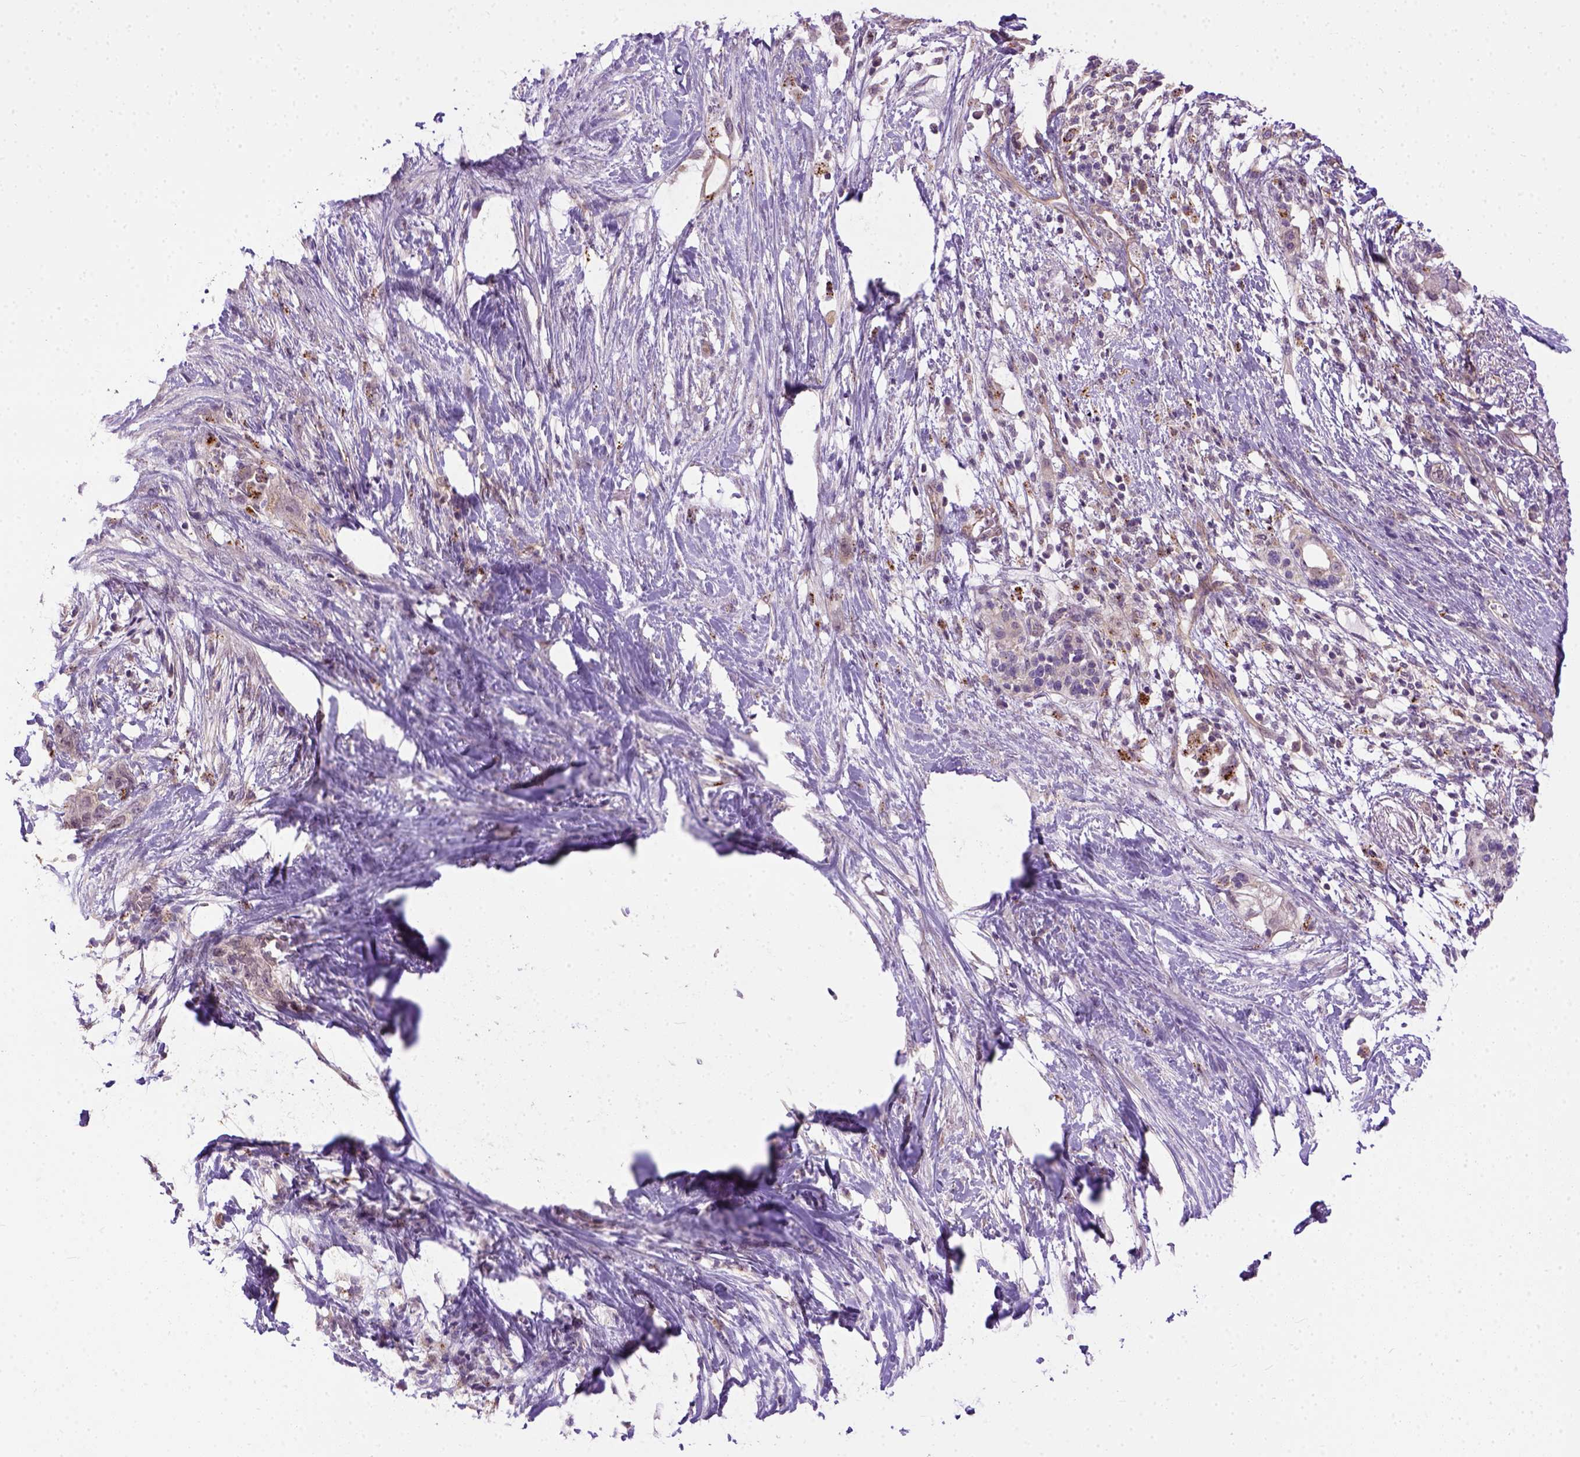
{"staining": {"intensity": "weak", "quantity": "<25%", "location": "cytoplasmic/membranous"}, "tissue": "pancreatic cancer", "cell_type": "Tumor cells", "image_type": "cancer", "snomed": [{"axis": "morphology", "description": "Adenocarcinoma, NOS"}, {"axis": "topography", "description": "Pancreas"}], "caption": "Immunohistochemical staining of adenocarcinoma (pancreatic) shows no significant positivity in tumor cells.", "gene": "KAZN", "patient": {"sex": "female", "age": 72}}